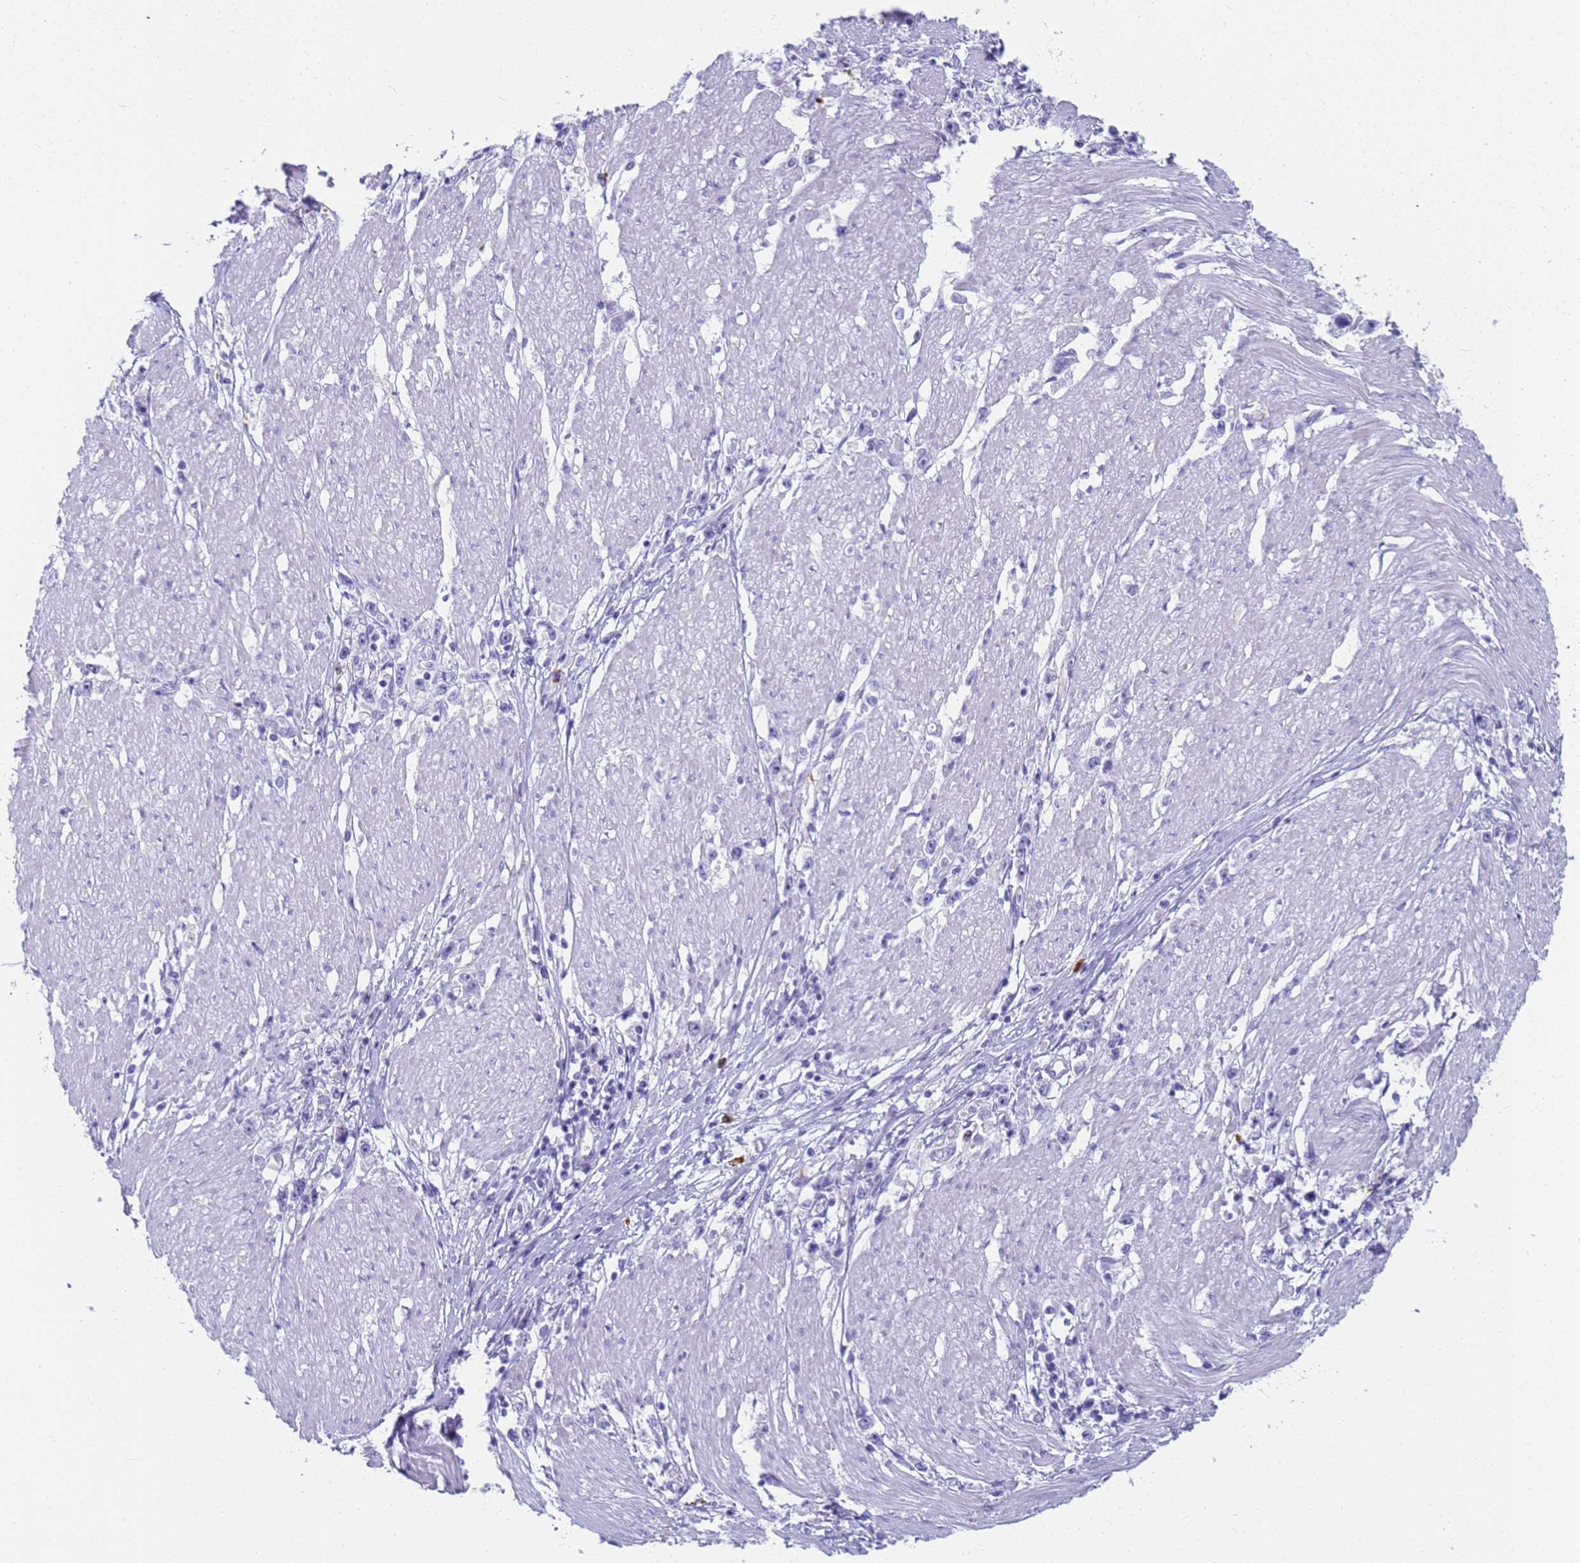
{"staining": {"intensity": "negative", "quantity": "none", "location": "none"}, "tissue": "stomach cancer", "cell_type": "Tumor cells", "image_type": "cancer", "snomed": [{"axis": "morphology", "description": "Adenocarcinoma, NOS"}, {"axis": "topography", "description": "Stomach"}], "caption": "This is a micrograph of IHC staining of stomach adenocarcinoma, which shows no staining in tumor cells.", "gene": "RNASE2", "patient": {"sex": "female", "age": 59}}